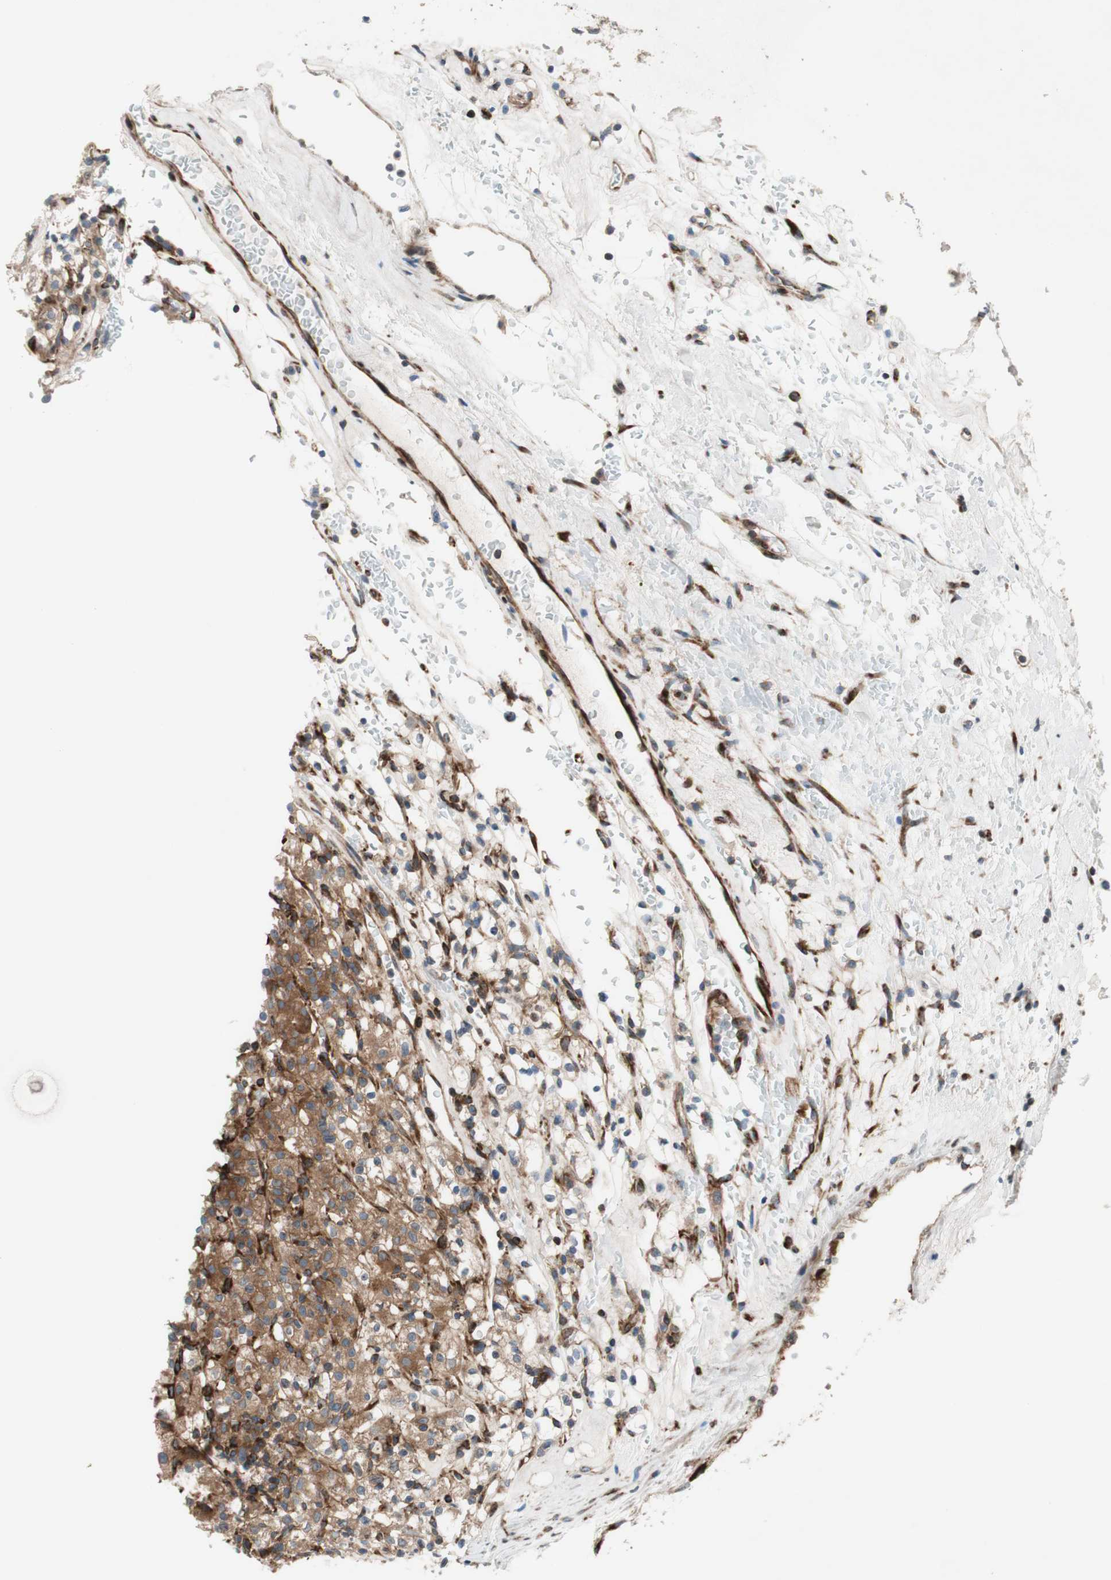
{"staining": {"intensity": "moderate", "quantity": ">75%", "location": "cytoplasmic/membranous"}, "tissue": "renal cancer", "cell_type": "Tumor cells", "image_type": "cancer", "snomed": [{"axis": "morphology", "description": "Normal tissue, NOS"}, {"axis": "morphology", "description": "Adenocarcinoma, NOS"}, {"axis": "topography", "description": "Kidney"}], "caption": "The immunohistochemical stain highlights moderate cytoplasmic/membranous expression in tumor cells of renal cancer (adenocarcinoma) tissue. The protein of interest is shown in brown color, while the nuclei are stained blue.", "gene": "CCN4", "patient": {"sex": "female", "age": 72}}